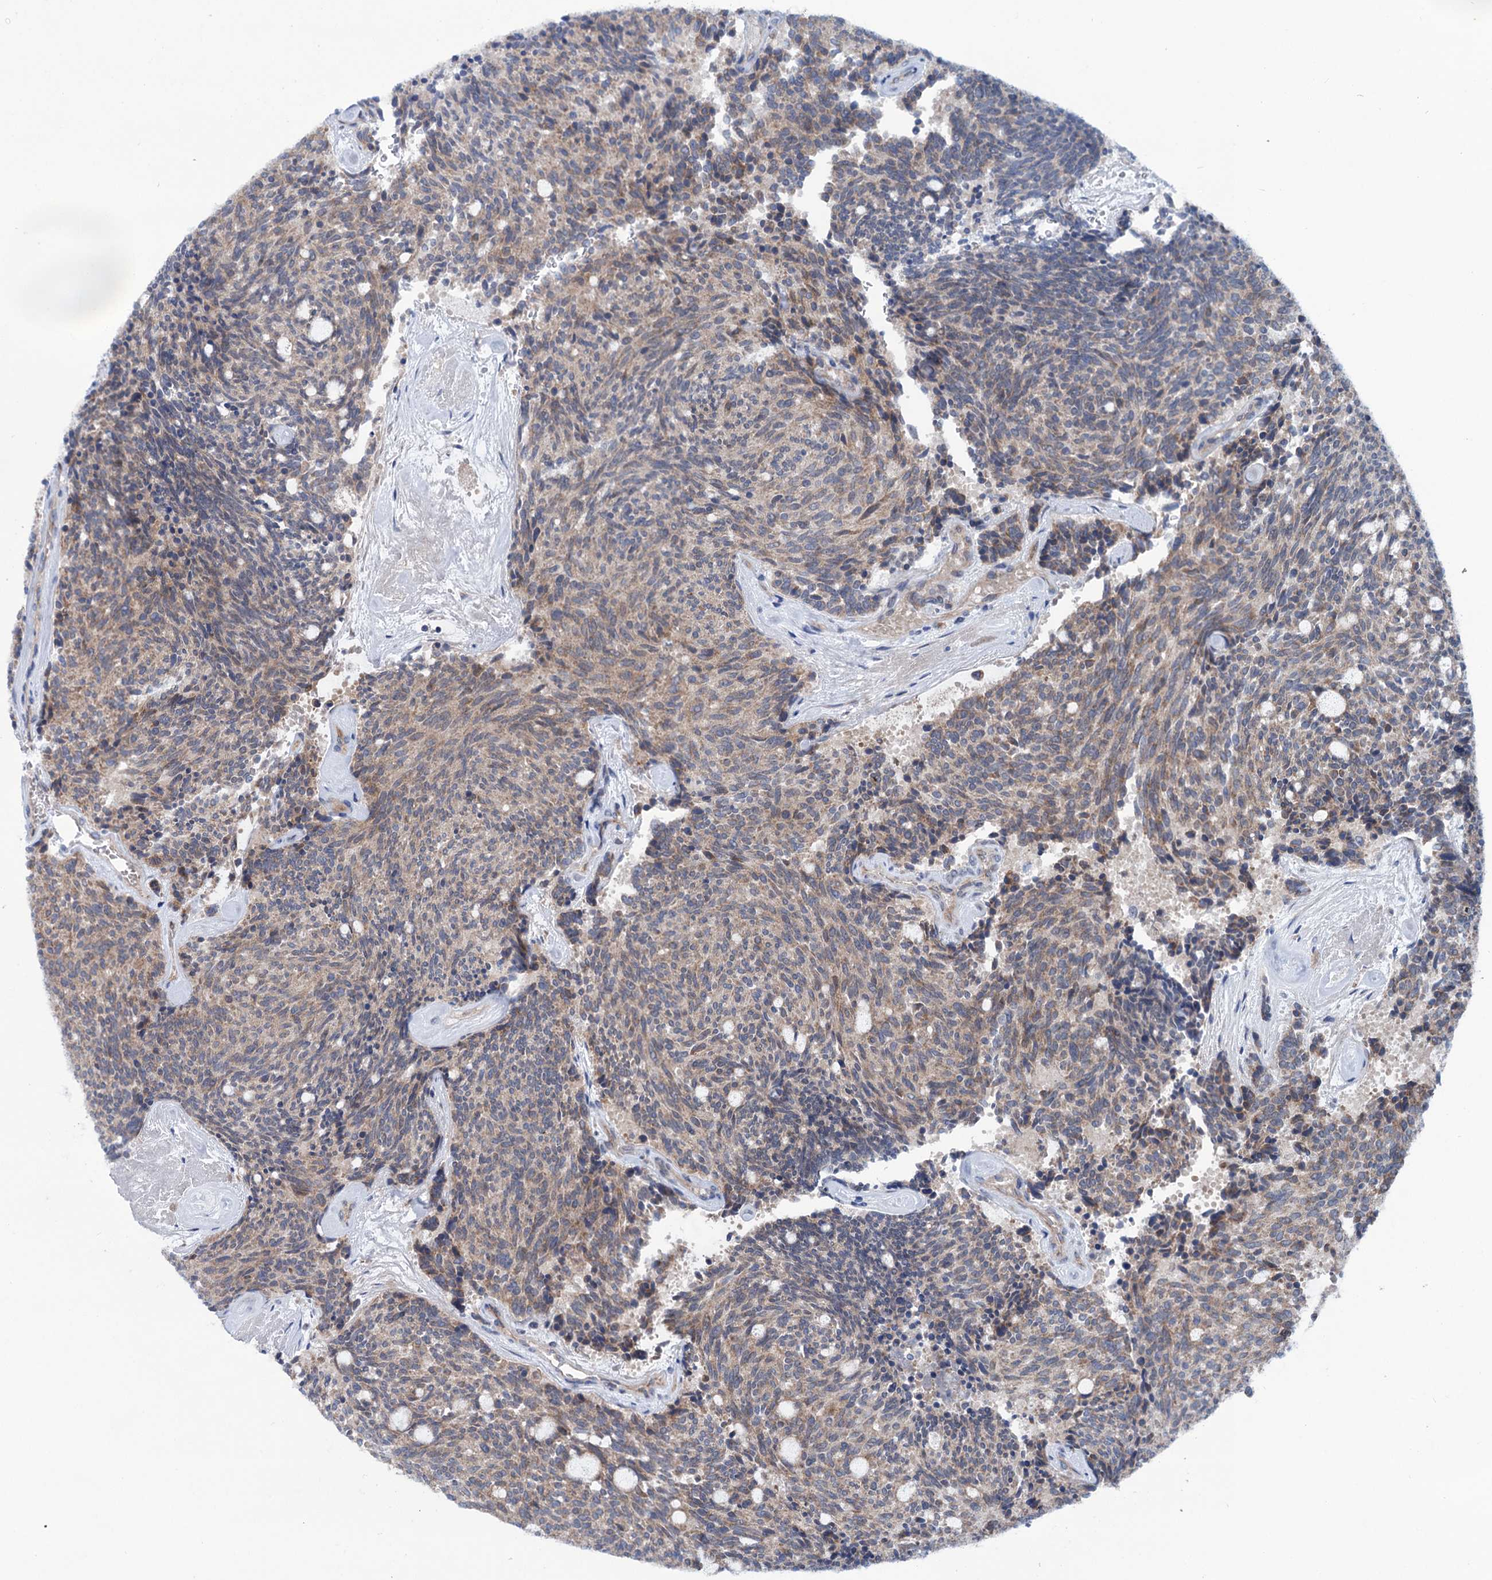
{"staining": {"intensity": "weak", "quantity": "<25%", "location": "cytoplasmic/membranous"}, "tissue": "carcinoid", "cell_type": "Tumor cells", "image_type": "cancer", "snomed": [{"axis": "morphology", "description": "Carcinoid, malignant, NOS"}, {"axis": "topography", "description": "Pancreas"}], "caption": "Carcinoid was stained to show a protein in brown. There is no significant expression in tumor cells. The staining is performed using DAB brown chromogen with nuclei counter-stained in using hematoxylin.", "gene": "EYA4", "patient": {"sex": "female", "age": 54}}